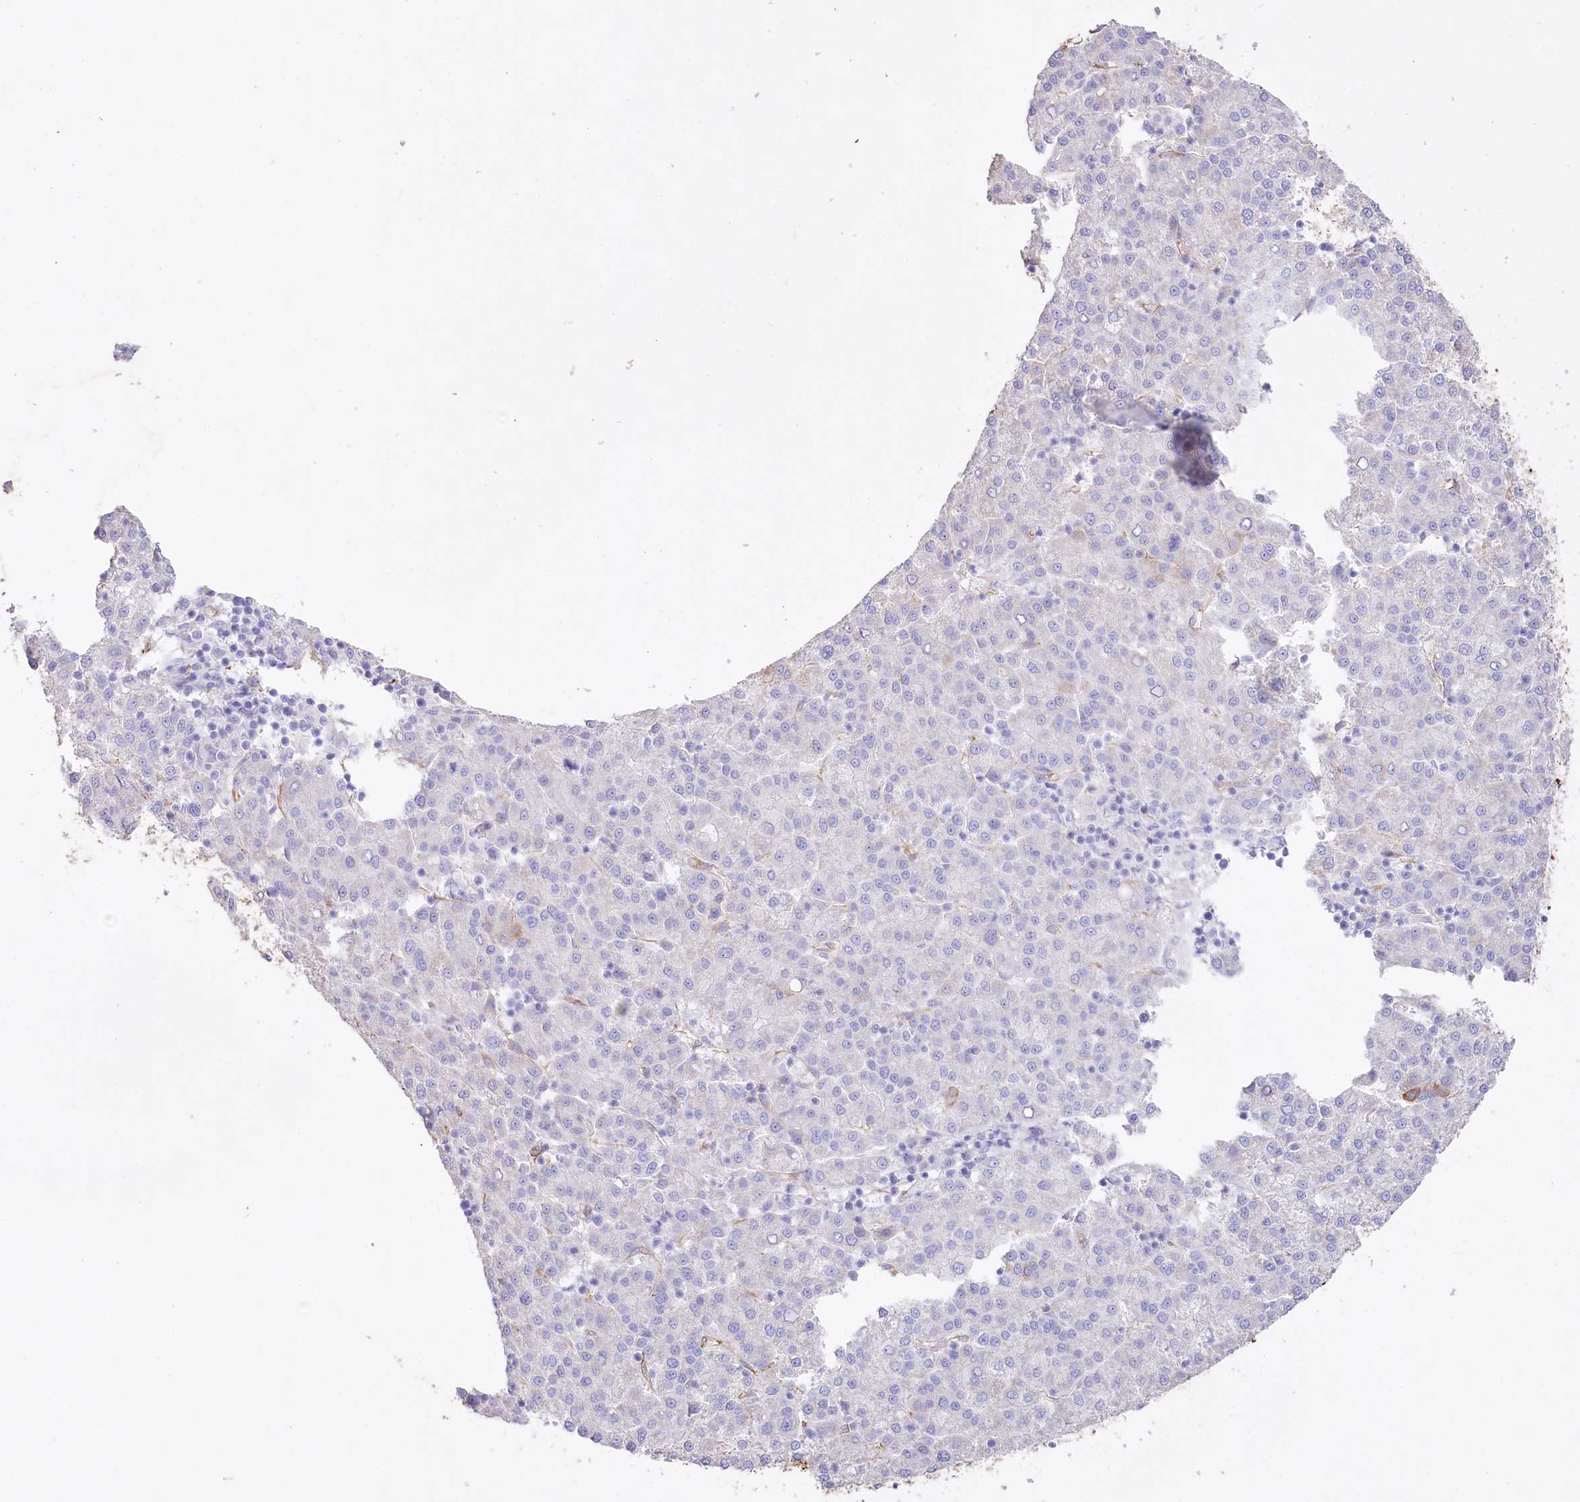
{"staining": {"intensity": "negative", "quantity": "none", "location": "none"}, "tissue": "liver cancer", "cell_type": "Tumor cells", "image_type": "cancer", "snomed": [{"axis": "morphology", "description": "Carcinoma, Hepatocellular, NOS"}, {"axis": "topography", "description": "Liver"}], "caption": "A high-resolution photomicrograph shows IHC staining of liver cancer (hepatocellular carcinoma), which exhibits no significant expression in tumor cells.", "gene": "SLC39A10", "patient": {"sex": "female", "age": 58}}